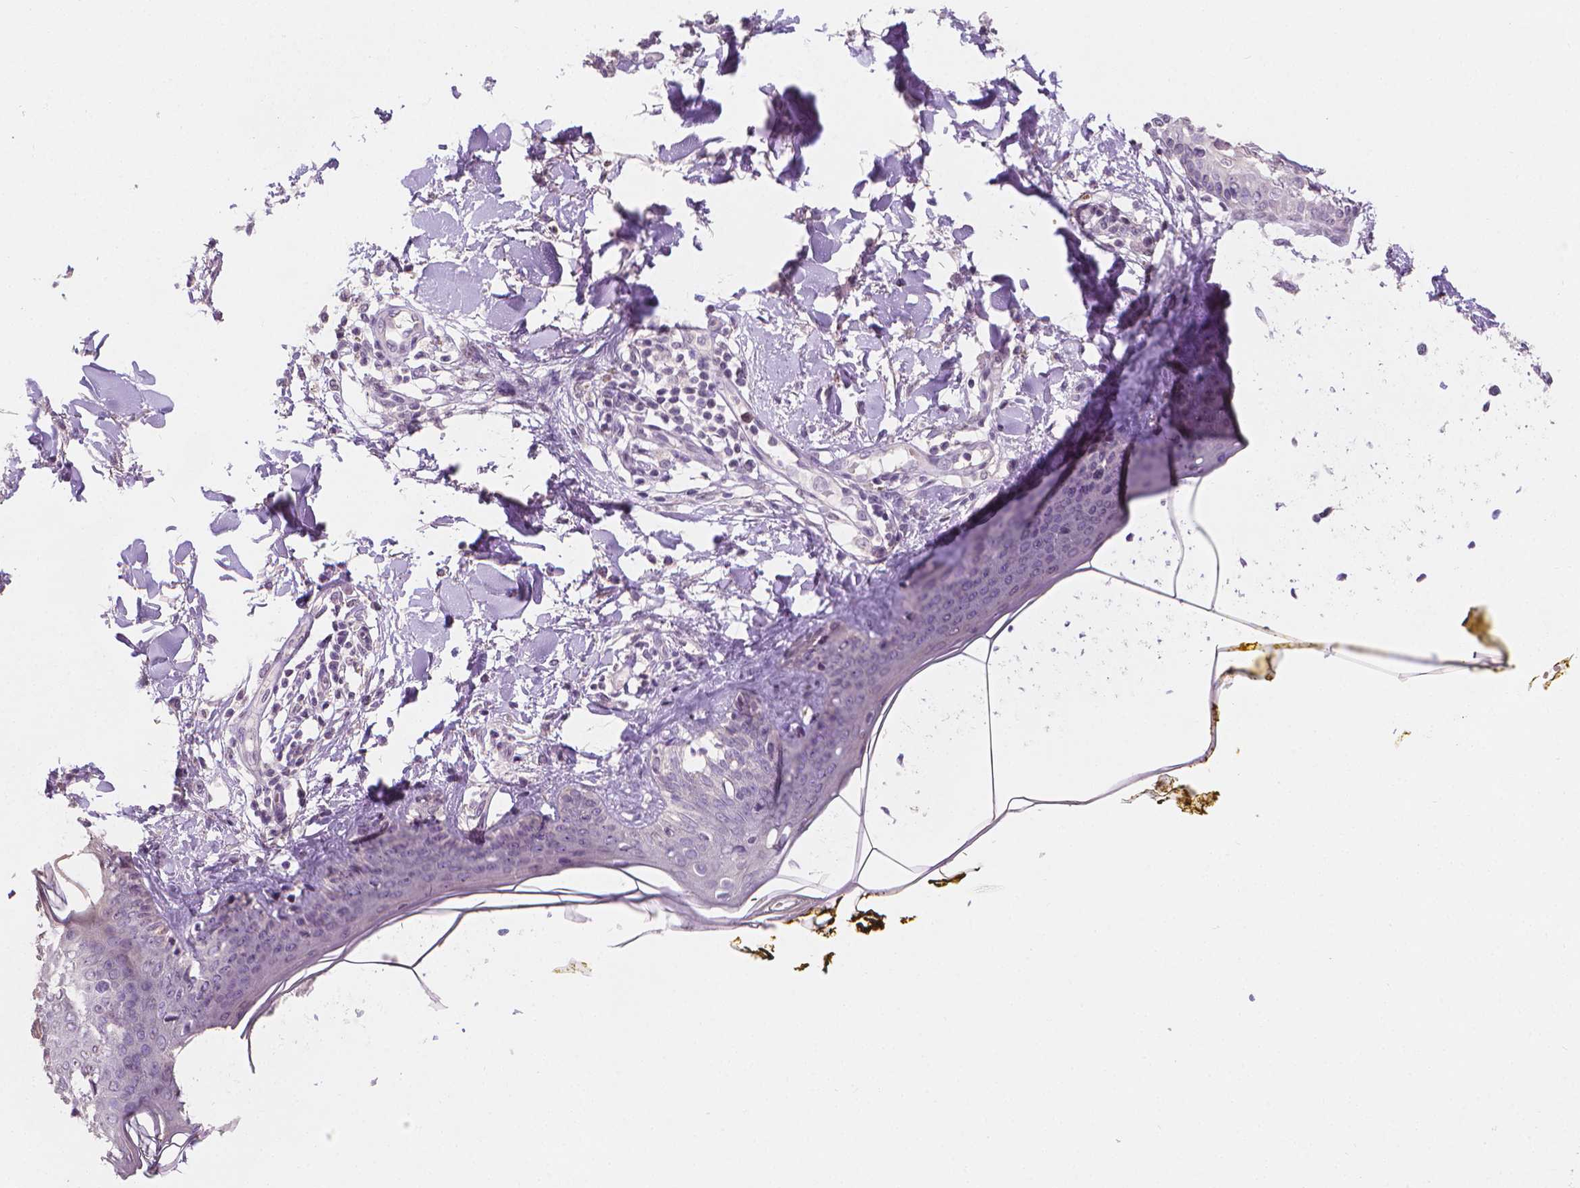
{"staining": {"intensity": "negative", "quantity": "none", "location": "none"}, "tissue": "skin", "cell_type": "Fibroblasts", "image_type": "normal", "snomed": [{"axis": "morphology", "description": "Normal tissue, NOS"}, {"axis": "topography", "description": "Skin"}], "caption": "Fibroblasts show no significant positivity in normal skin. The staining was performed using DAB to visualize the protein expression in brown, while the nuclei were stained in blue with hematoxylin (Magnification: 20x).", "gene": "FASN", "patient": {"sex": "female", "age": 34}}